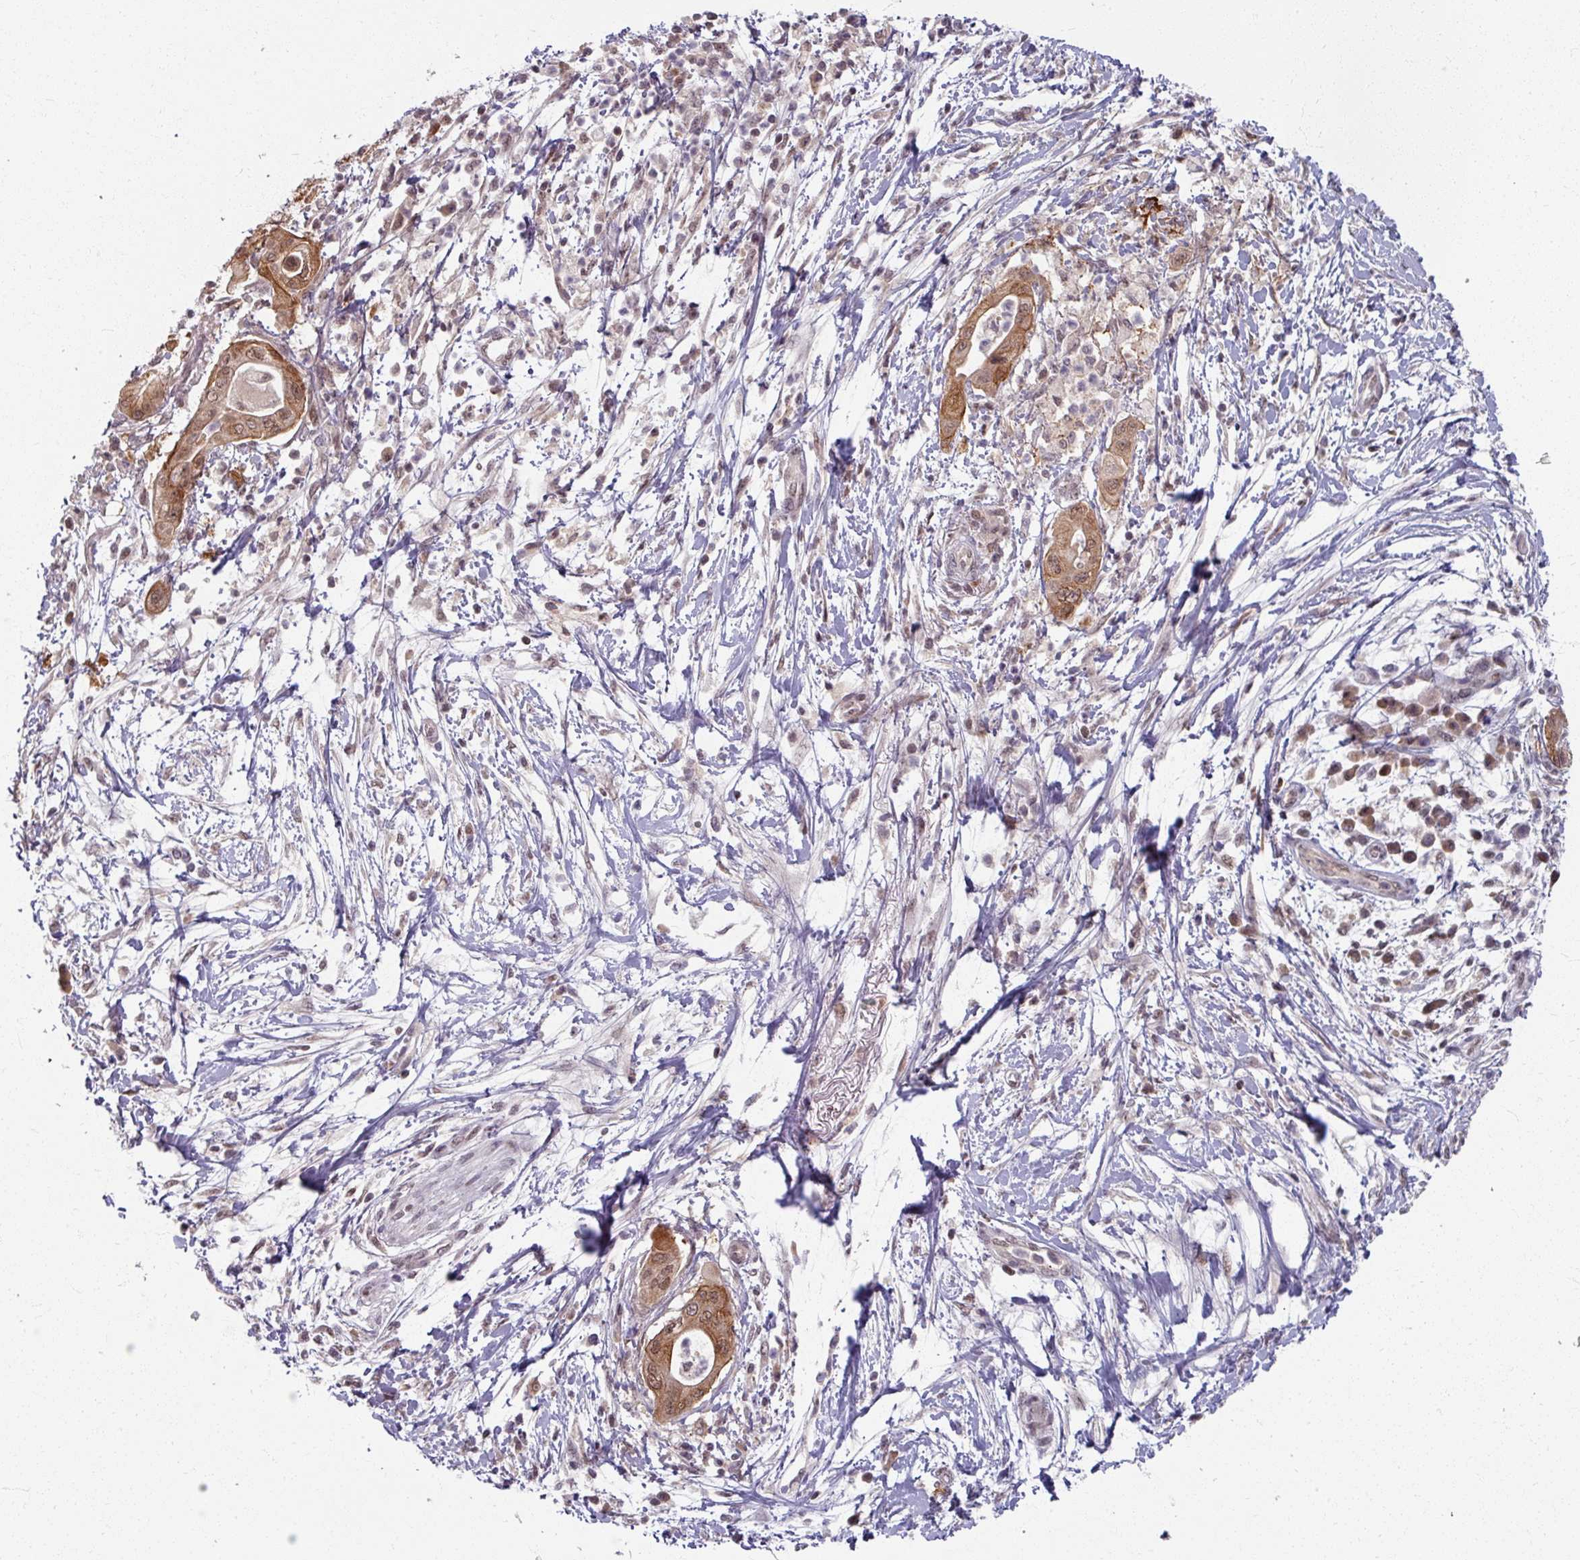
{"staining": {"intensity": "moderate", "quantity": ">75%", "location": "cytoplasmic/membranous,nuclear"}, "tissue": "pancreatic cancer", "cell_type": "Tumor cells", "image_type": "cancer", "snomed": [{"axis": "morphology", "description": "Adenocarcinoma, NOS"}, {"axis": "topography", "description": "Pancreas"}], "caption": "Pancreatic cancer stained with DAB (3,3'-diaminobenzidine) IHC displays medium levels of moderate cytoplasmic/membranous and nuclear positivity in approximately >75% of tumor cells.", "gene": "KLC3", "patient": {"sex": "male", "age": 68}}